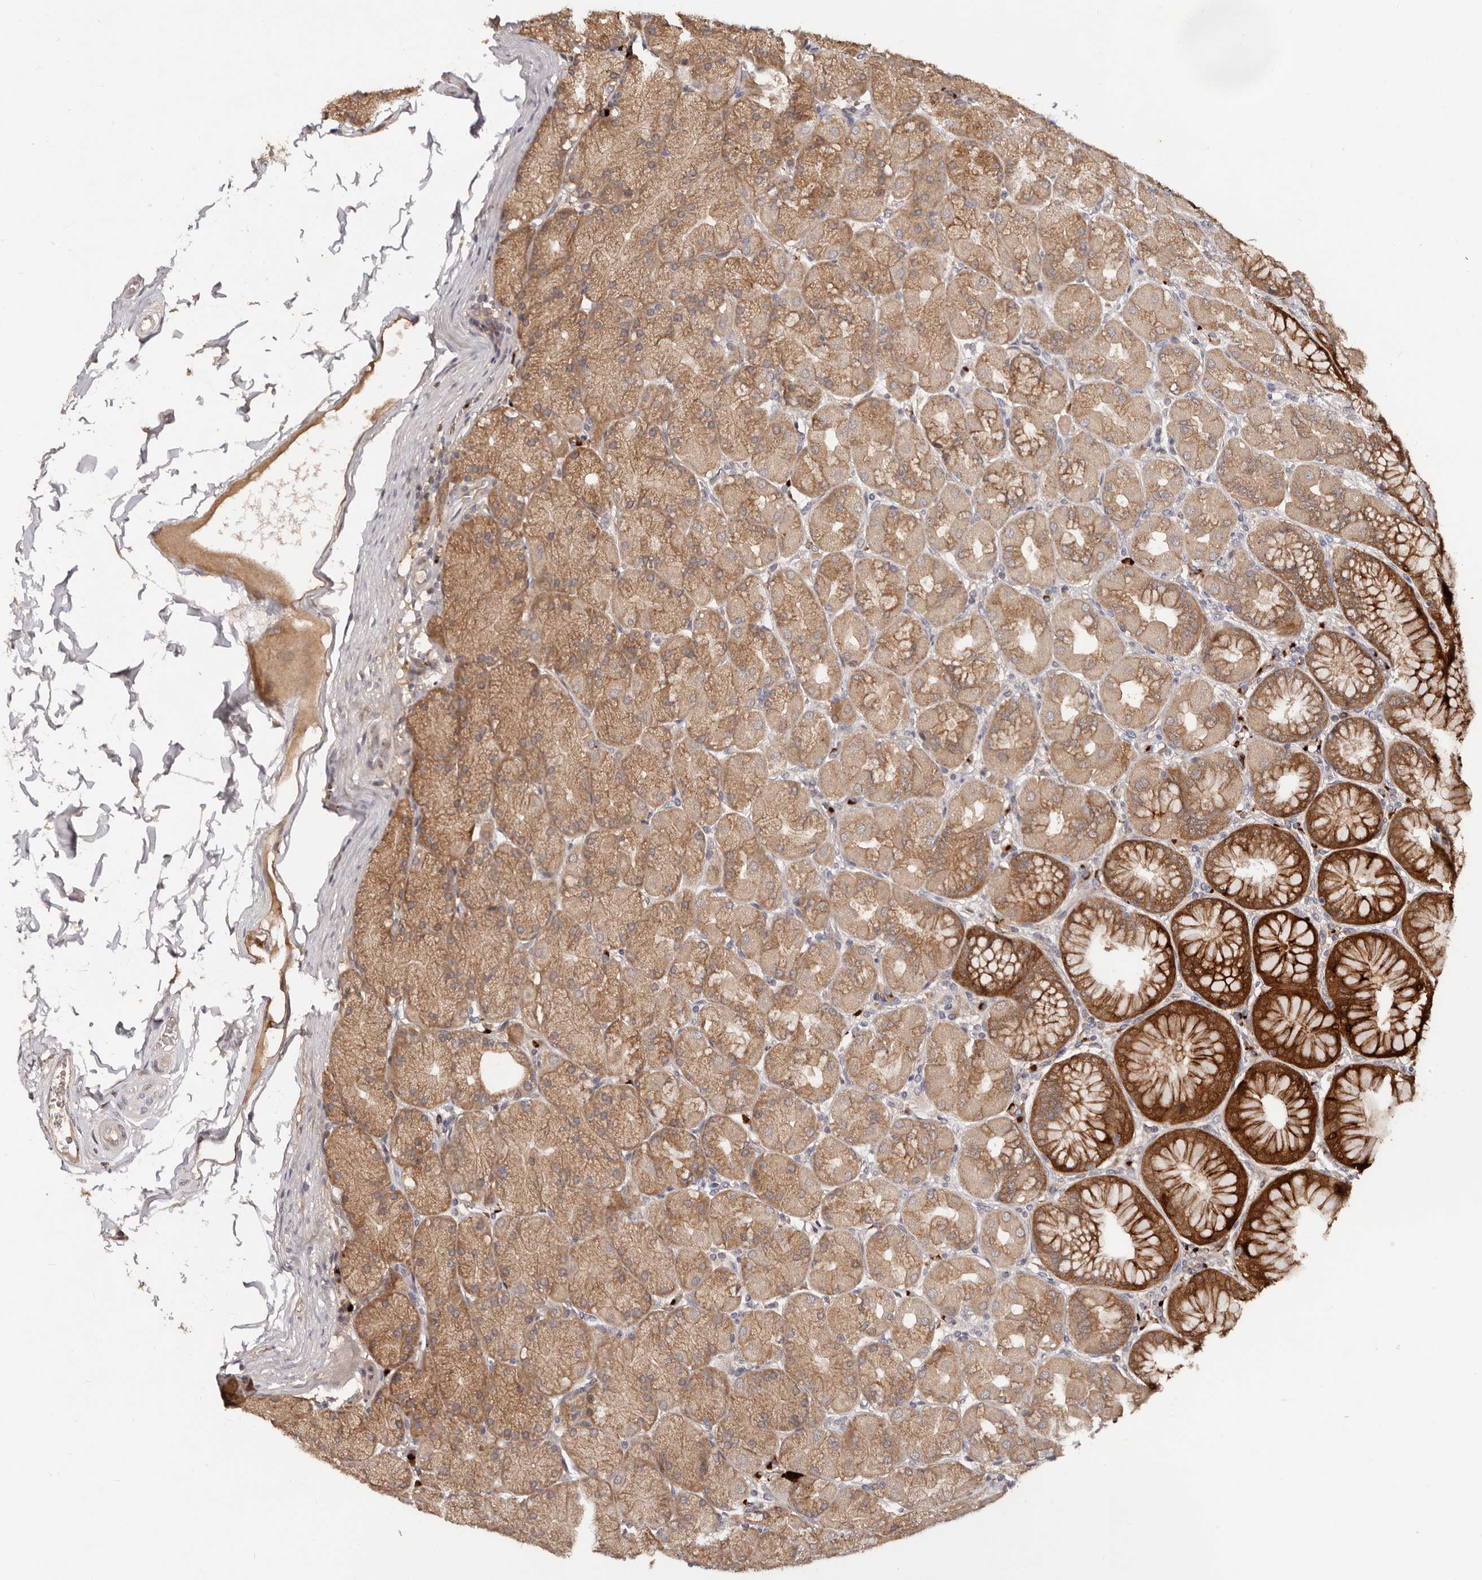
{"staining": {"intensity": "moderate", "quantity": ">75%", "location": "cytoplasmic/membranous"}, "tissue": "stomach", "cell_type": "Glandular cells", "image_type": "normal", "snomed": [{"axis": "morphology", "description": "Normal tissue, NOS"}, {"axis": "topography", "description": "Stomach, upper"}], "caption": "A photomicrograph of human stomach stained for a protein exhibits moderate cytoplasmic/membranous brown staining in glandular cells.", "gene": "DACT2", "patient": {"sex": "female", "age": 56}}